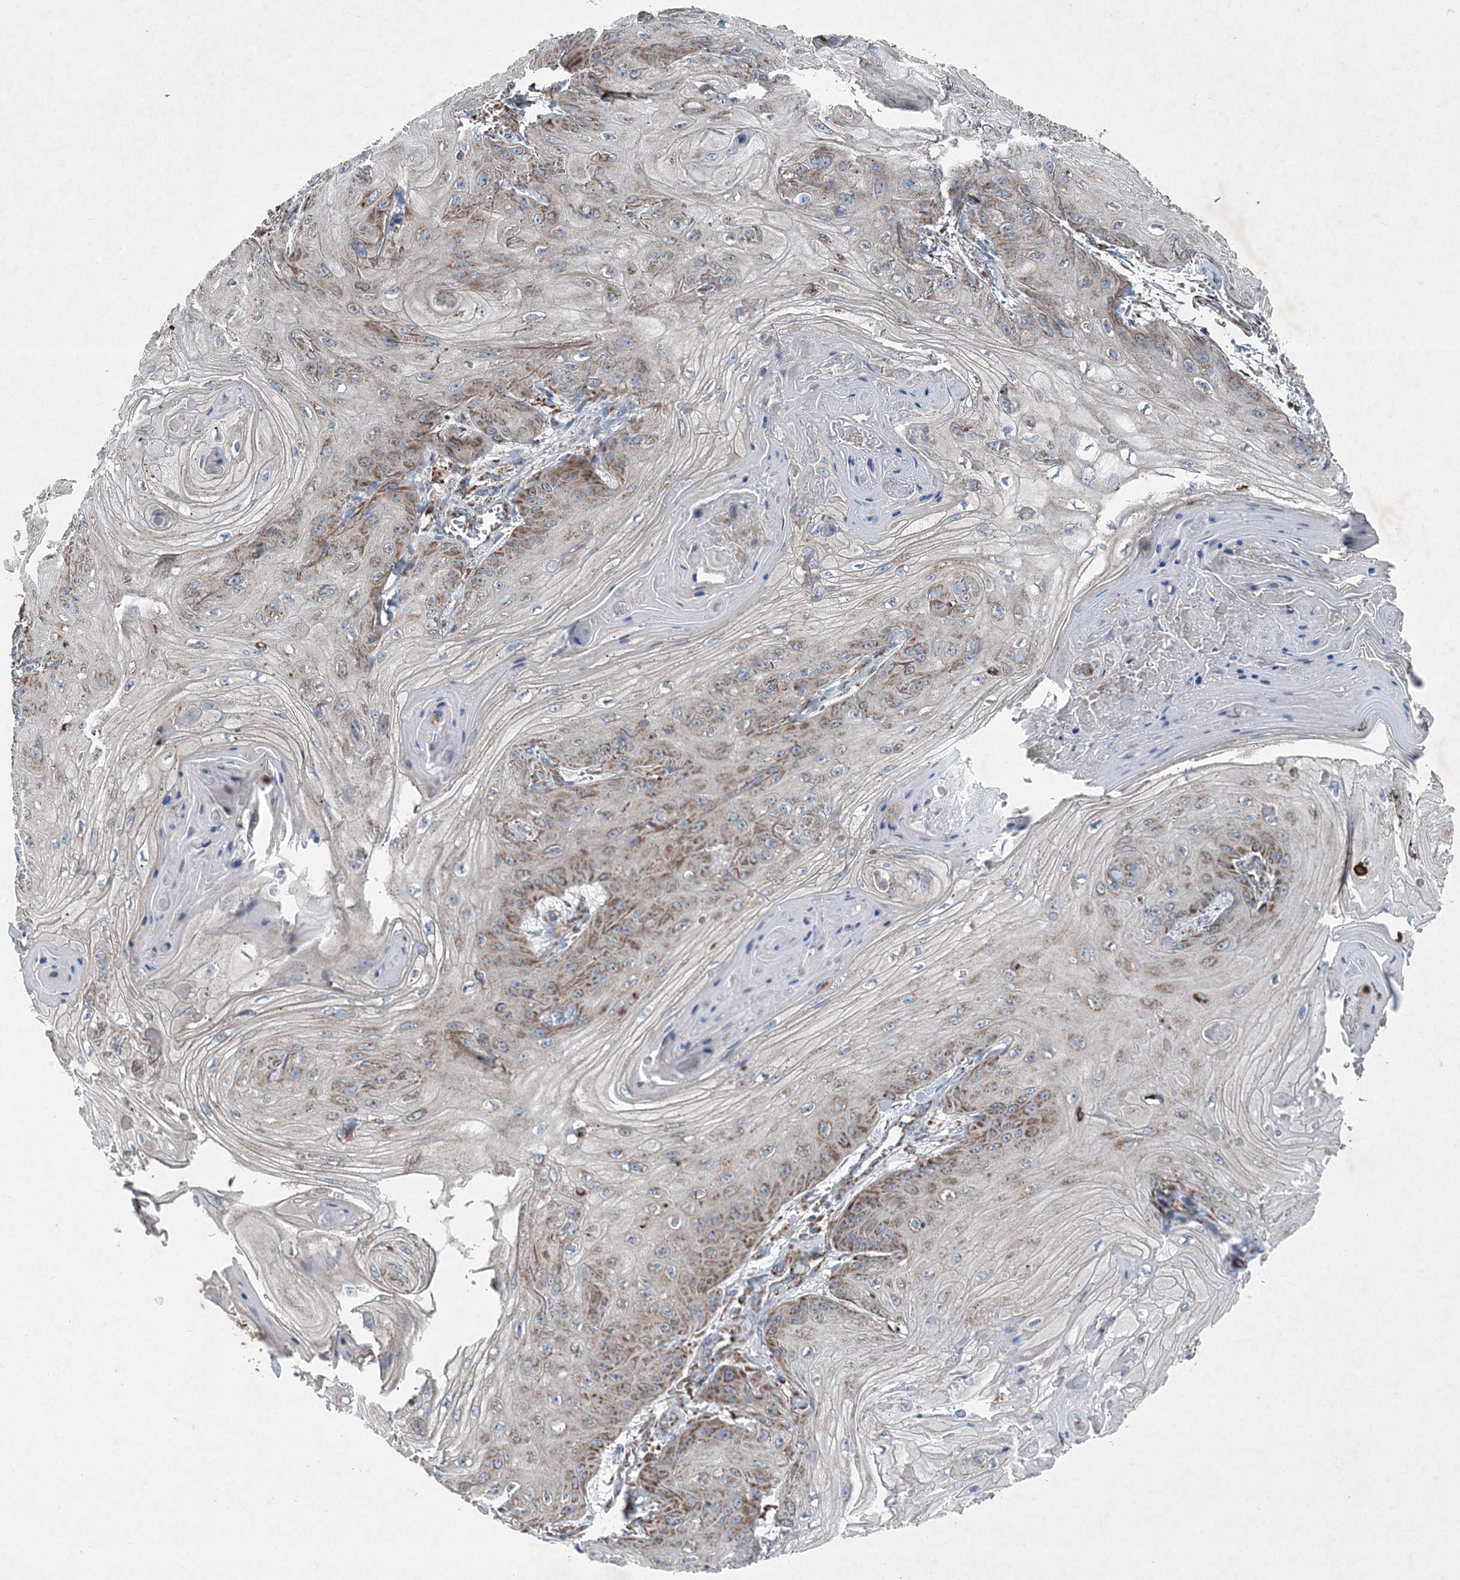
{"staining": {"intensity": "moderate", "quantity": "25%-75%", "location": "cytoplasmic/membranous"}, "tissue": "skin cancer", "cell_type": "Tumor cells", "image_type": "cancer", "snomed": [{"axis": "morphology", "description": "Squamous cell carcinoma, NOS"}, {"axis": "topography", "description": "Skin"}], "caption": "Human skin cancer stained with a protein marker demonstrates moderate staining in tumor cells.", "gene": "SPAG16", "patient": {"sex": "male", "age": 74}}